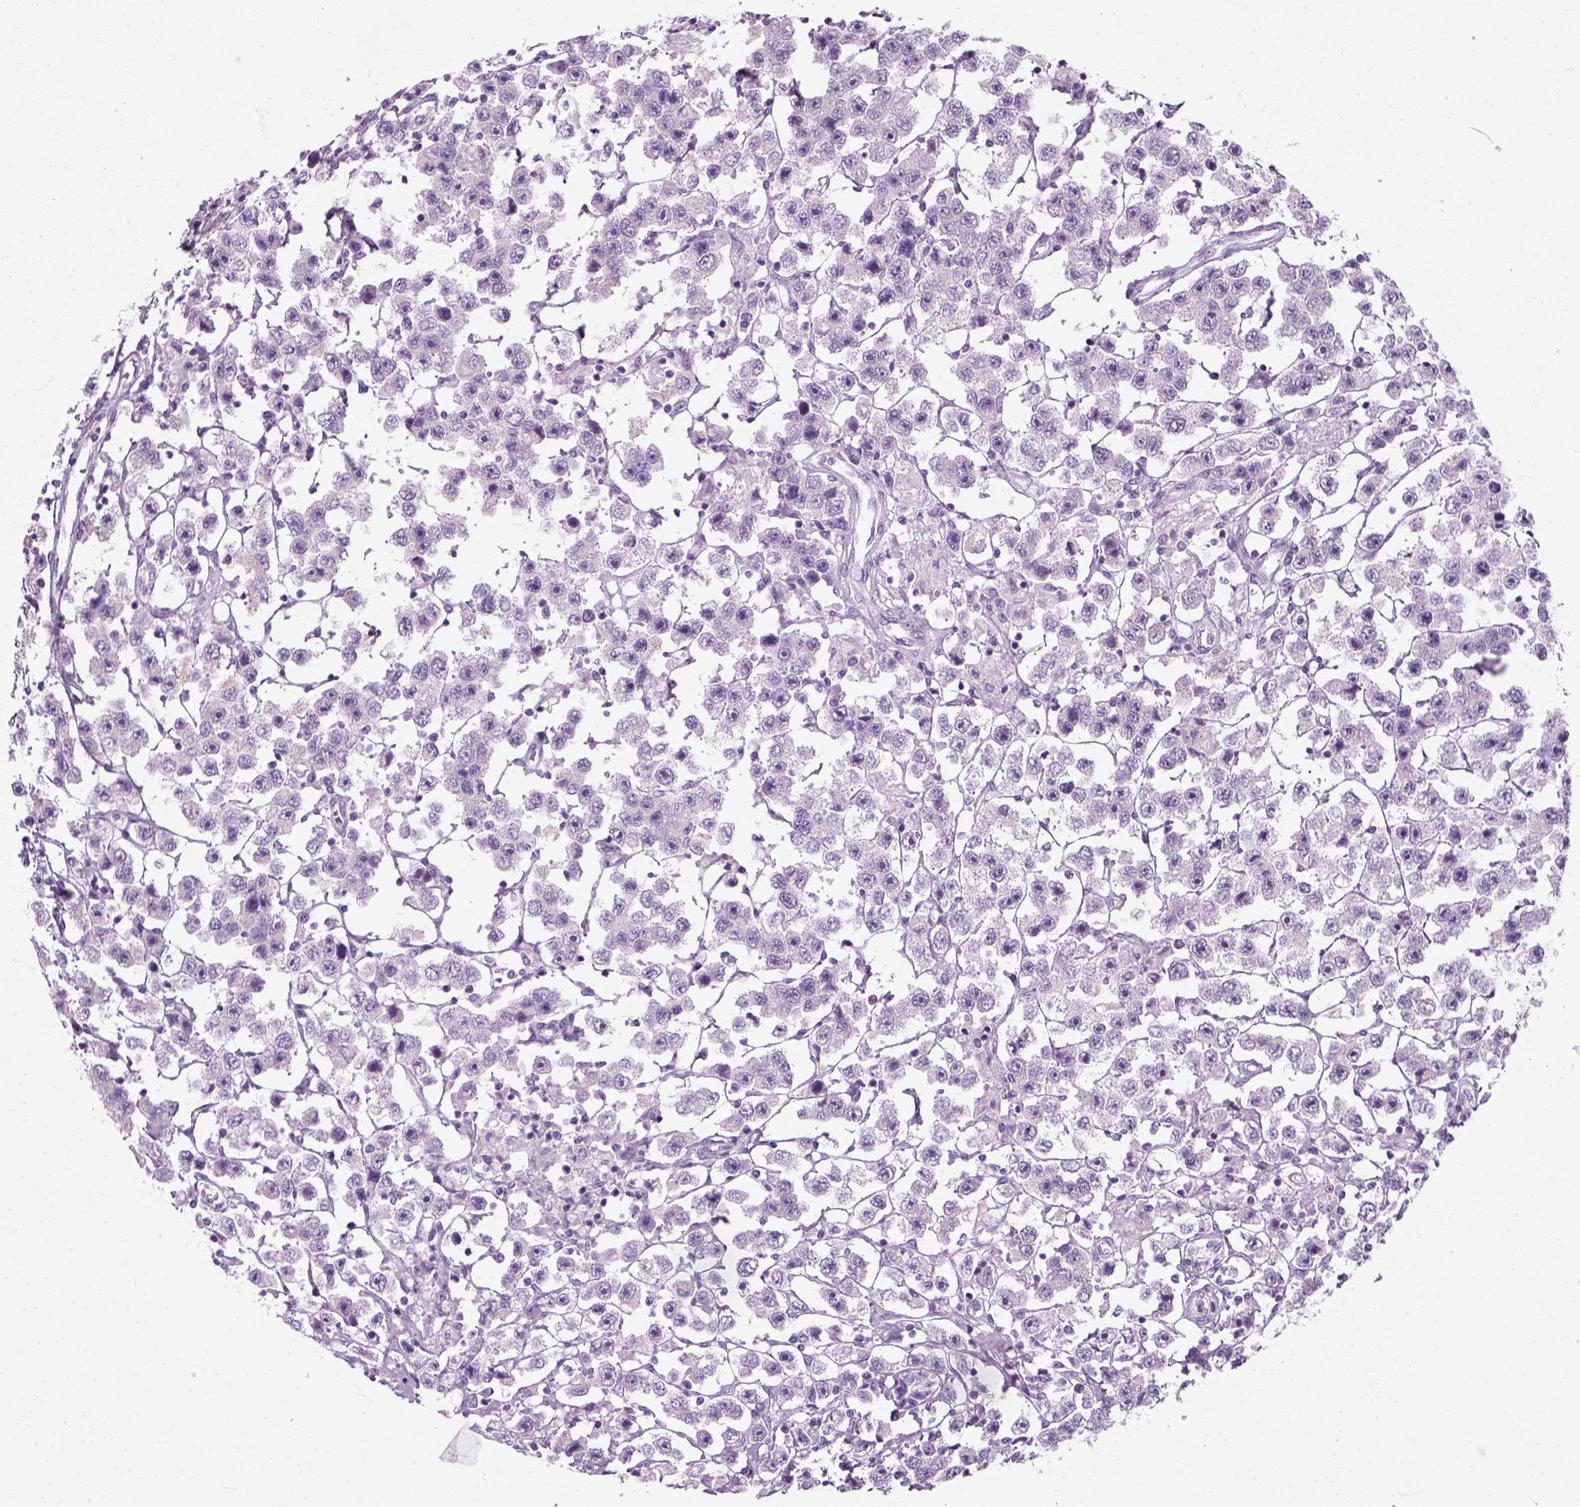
{"staining": {"intensity": "negative", "quantity": "none", "location": "none"}, "tissue": "testis cancer", "cell_type": "Tumor cells", "image_type": "cancer", "snomed": [{"axis": "morphology", "description": "Seminoma, NOS"}, {"axis": "topography", "description": "Testis"}], "caption": "This image is of seminoma (testis) stained with IHC to label a protein in brown with the nuclei are counter-stained blue. There is no positivity in tumor cells.", "gene": "SLC12A5", "patient": {"sex": "male", "age": 45}}